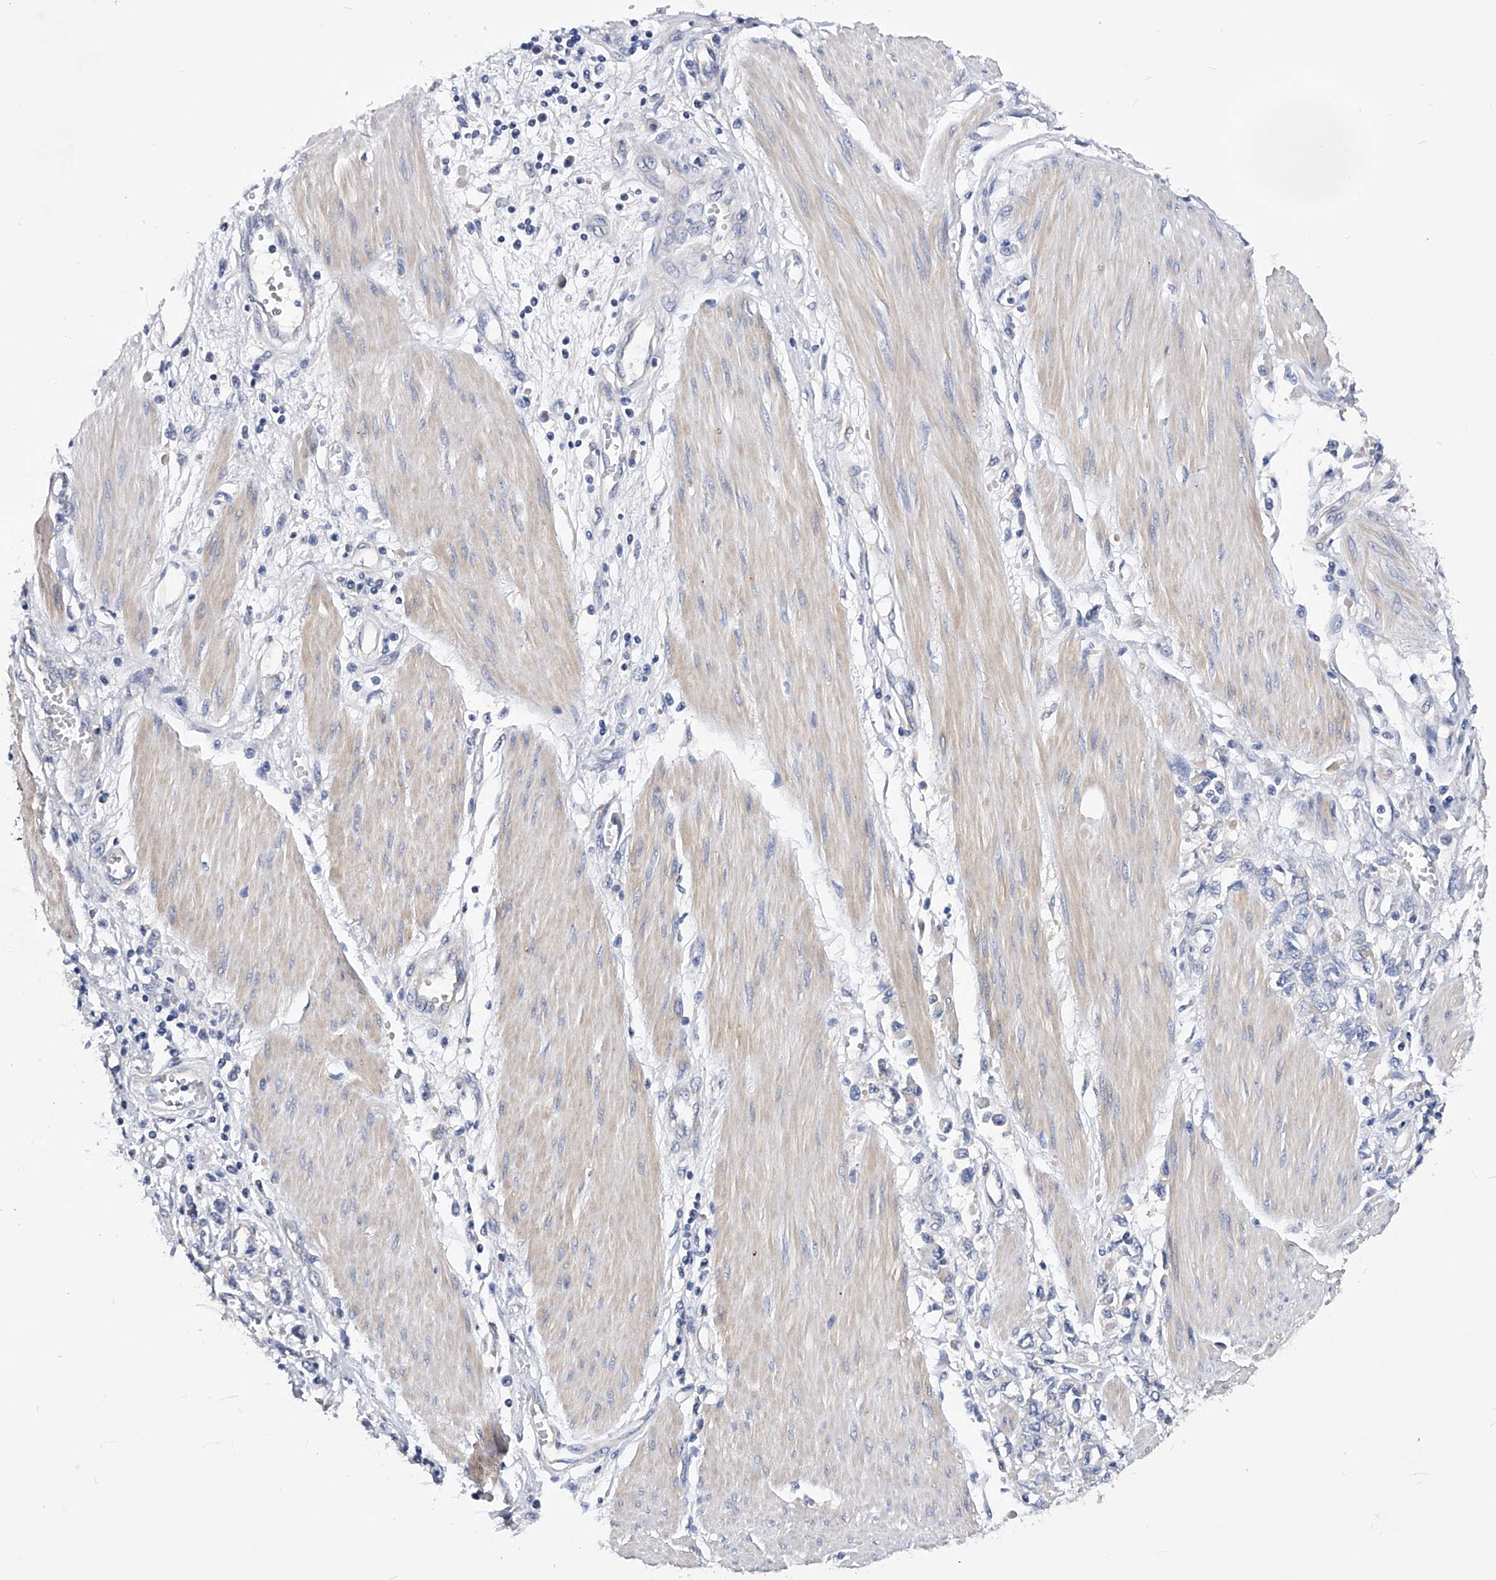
{"staining": {"intensity": "negative", "quantity": "none", "location": "none"}, "tissue": "stomach cancer", "cell_type": "Tumor cells", "image_type": "cancer", "snomed": [{"axis": "morphology", "description": "Adenocarcinoma, NOS"}, {"axis": "topography", "description": "Stomach"}], "caption": "A micrograph of human stomach cancer is negative for staining in tumor cells.", "gene": "PPP5C", "patient": {"sex": "female", "age": 76}}